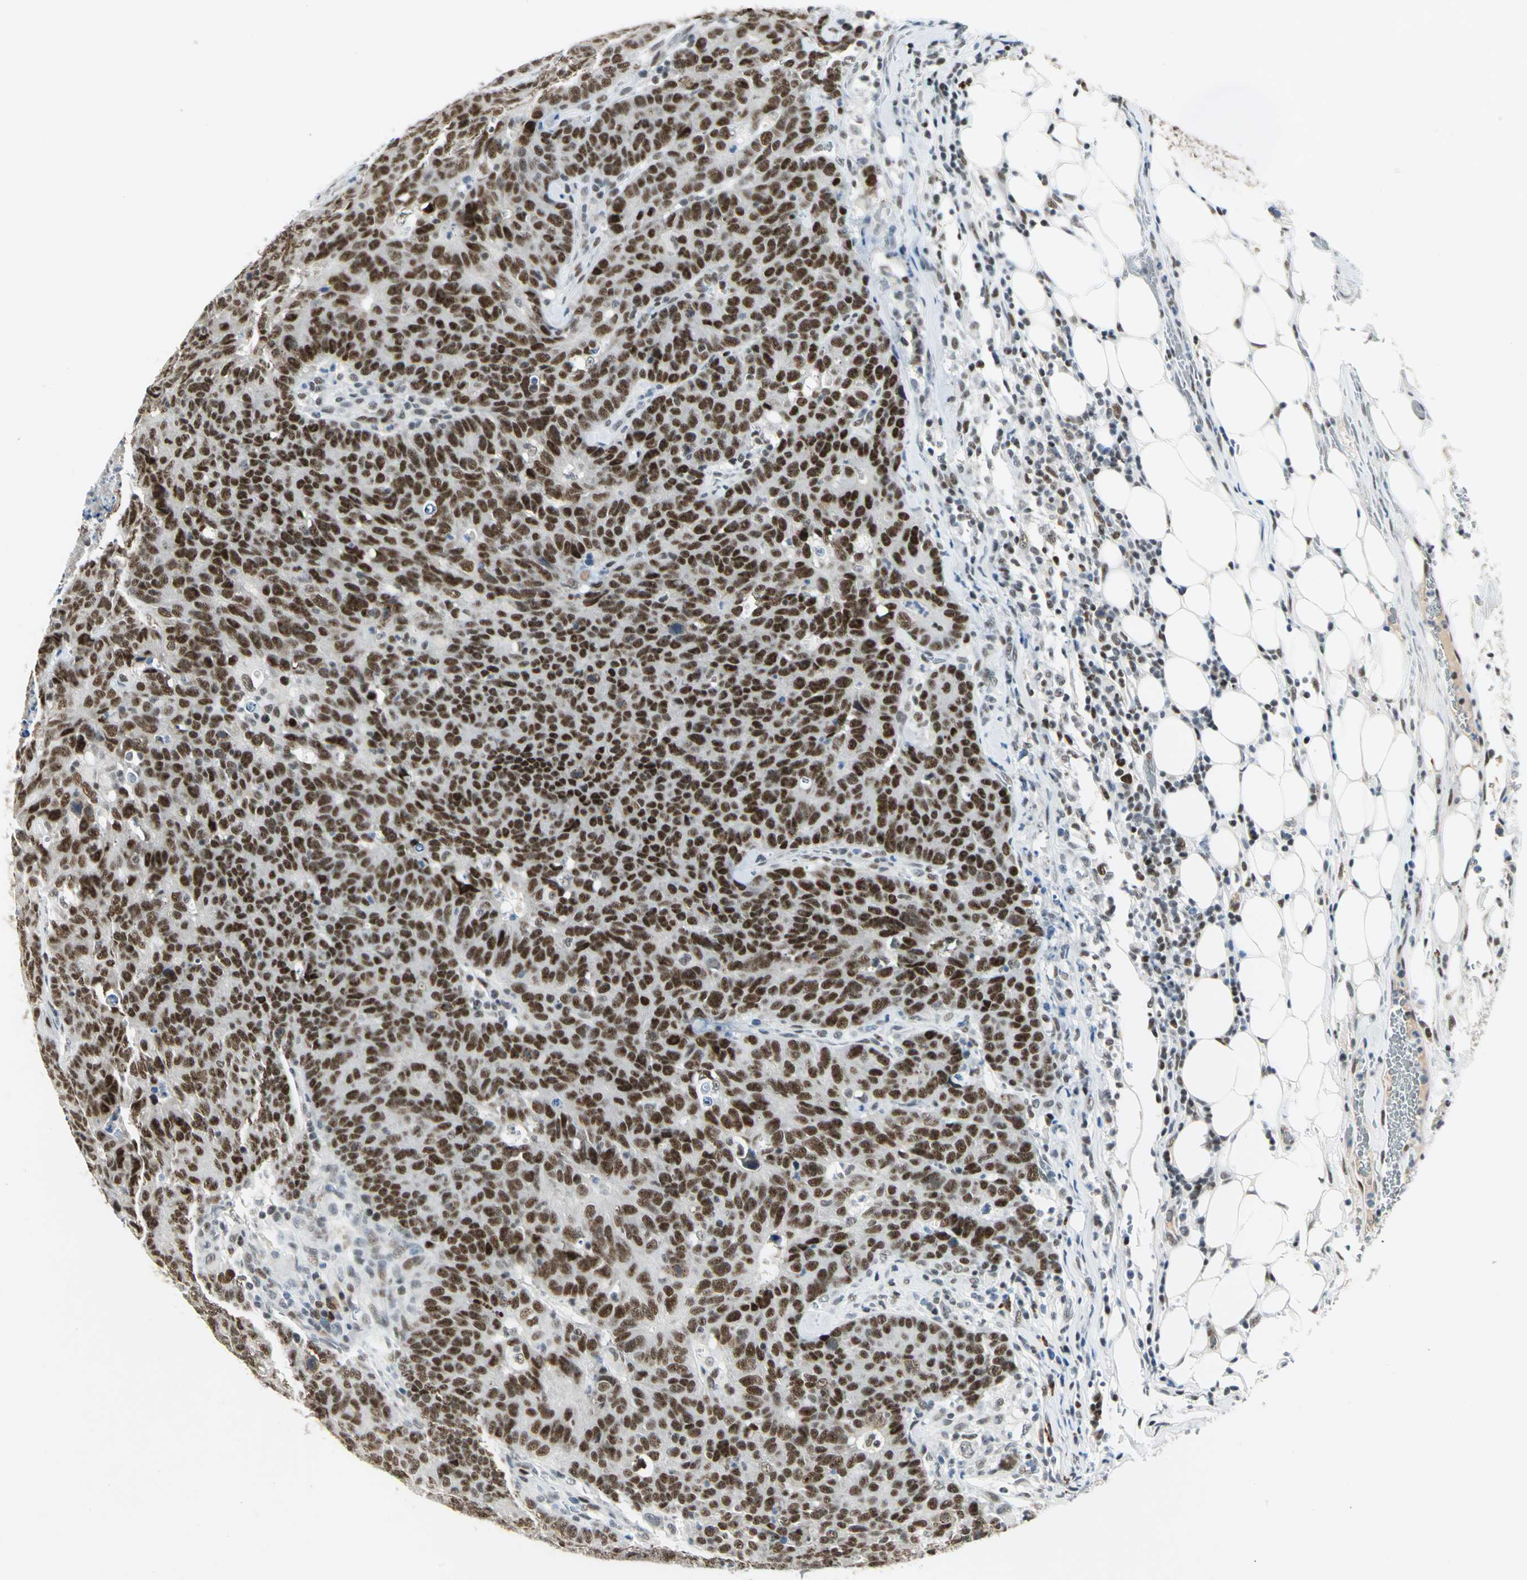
{"staining": {"intensity": "strong", "quantity": ">75%", "location": "nuclear"}, "tissue": "colorectal cancer", "cell_type": "Tumor cells", "image_type": "cancer", "snomed": [{"axis": "morphology", "description": "Adenocarcinoma, NOS"}, {"axis": "topography", "description": "Colon"}], "caption": "DAB immunohistochemical staining of human colorectal cancer demonstrates strong nuclear protein expression in approximately >75% of tumor cells. The protein of interest is shown in brown color, while the nuclei are stained blue.", "gene": "CCNT1", "patient": {"sex": "female", "age": 53}}